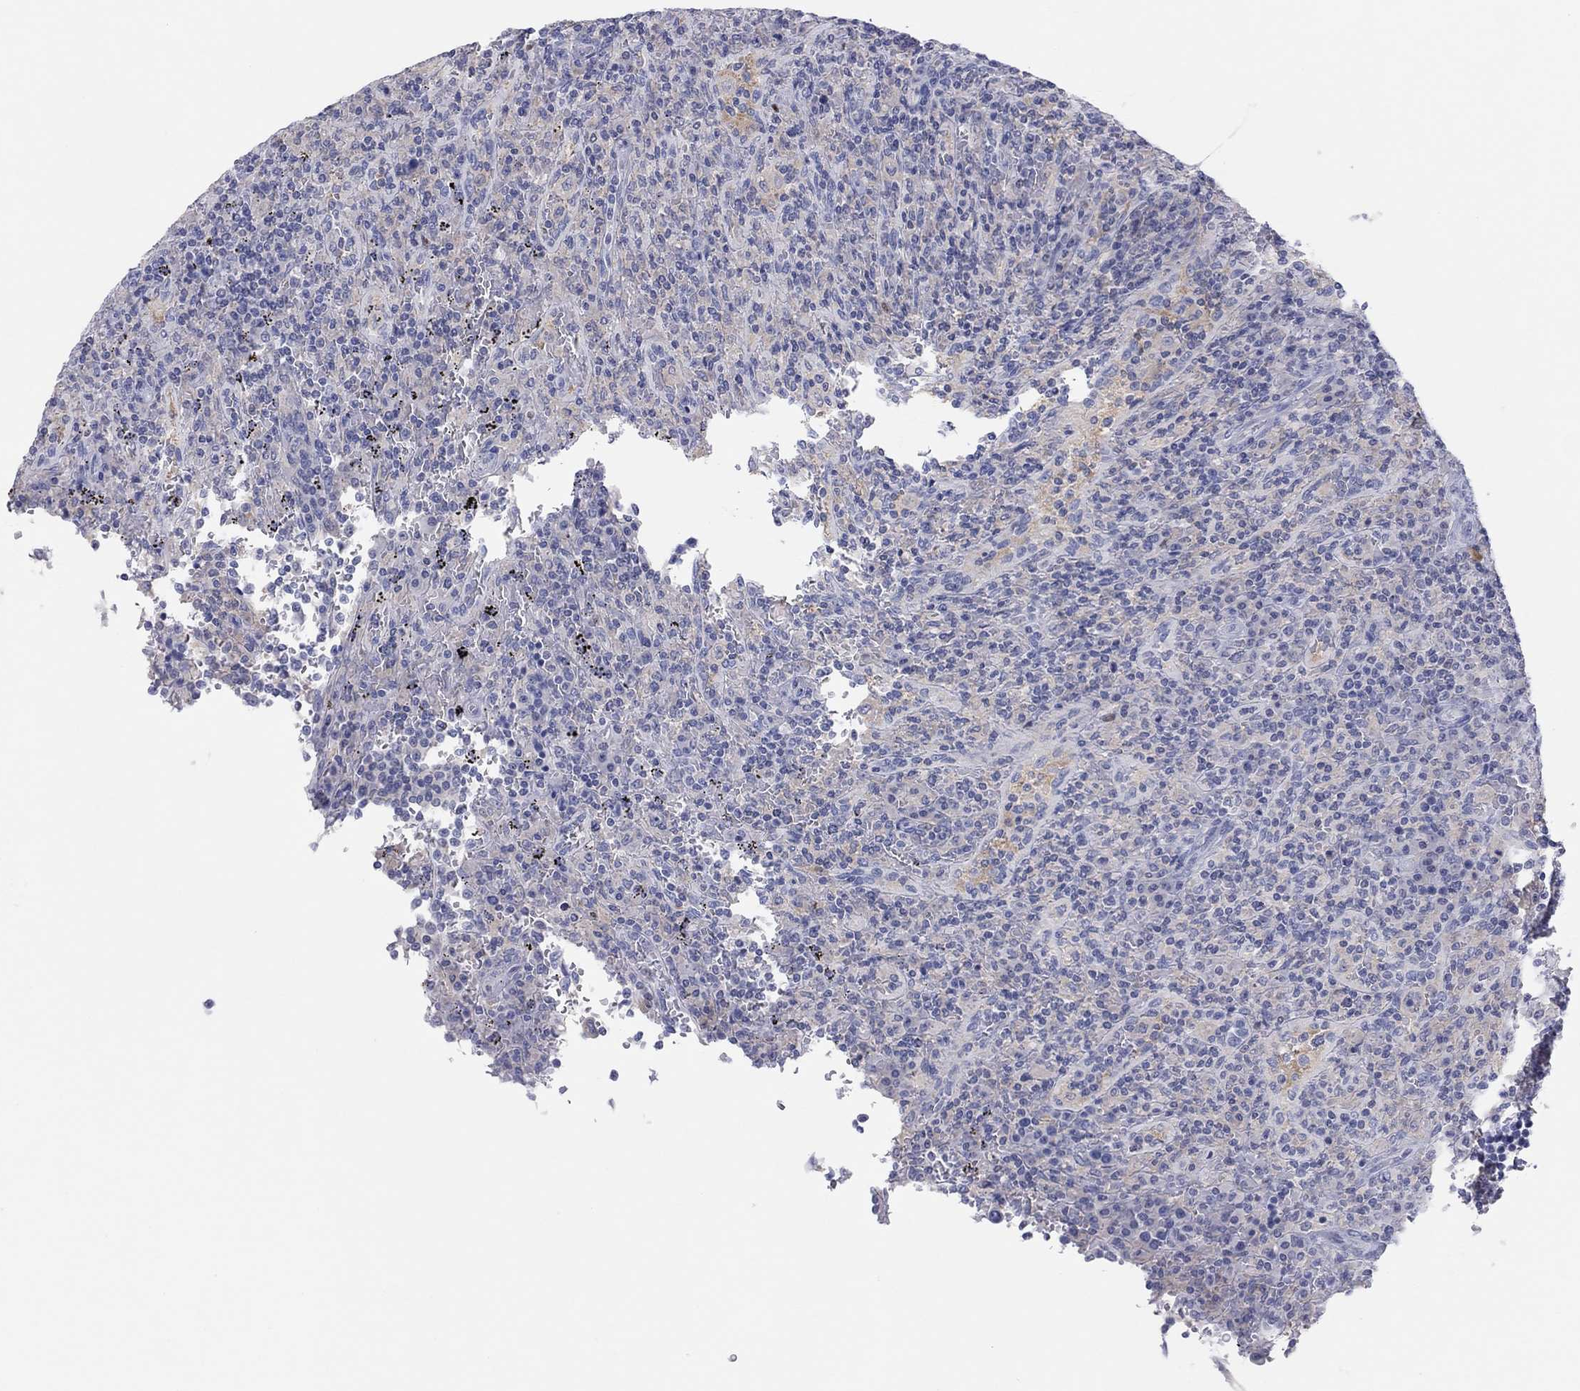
{"staining": {"intensity": "weak", "quantity": "25%-75%", "location": "cytoplasmic/membranous"}, "tissue": "lymphoma", "cell_type": "Tumor cells", "image_type": "cancer", "snomed": [{"axis": "morphology", "description": "Malignant lymphoma, non-Hodgkin's type, Low grade"}, {"axis": "topography", "description": "Spleen"}], "caption": "IHC photomicrograph of lymphoma stained for a protein (brown), which shows low levels of weak cytoplasmic/membranous staining in about 25%-75% of tumor cells.", "gene": "CPNE6", "patient": {"sex": "male", "age": 62}}